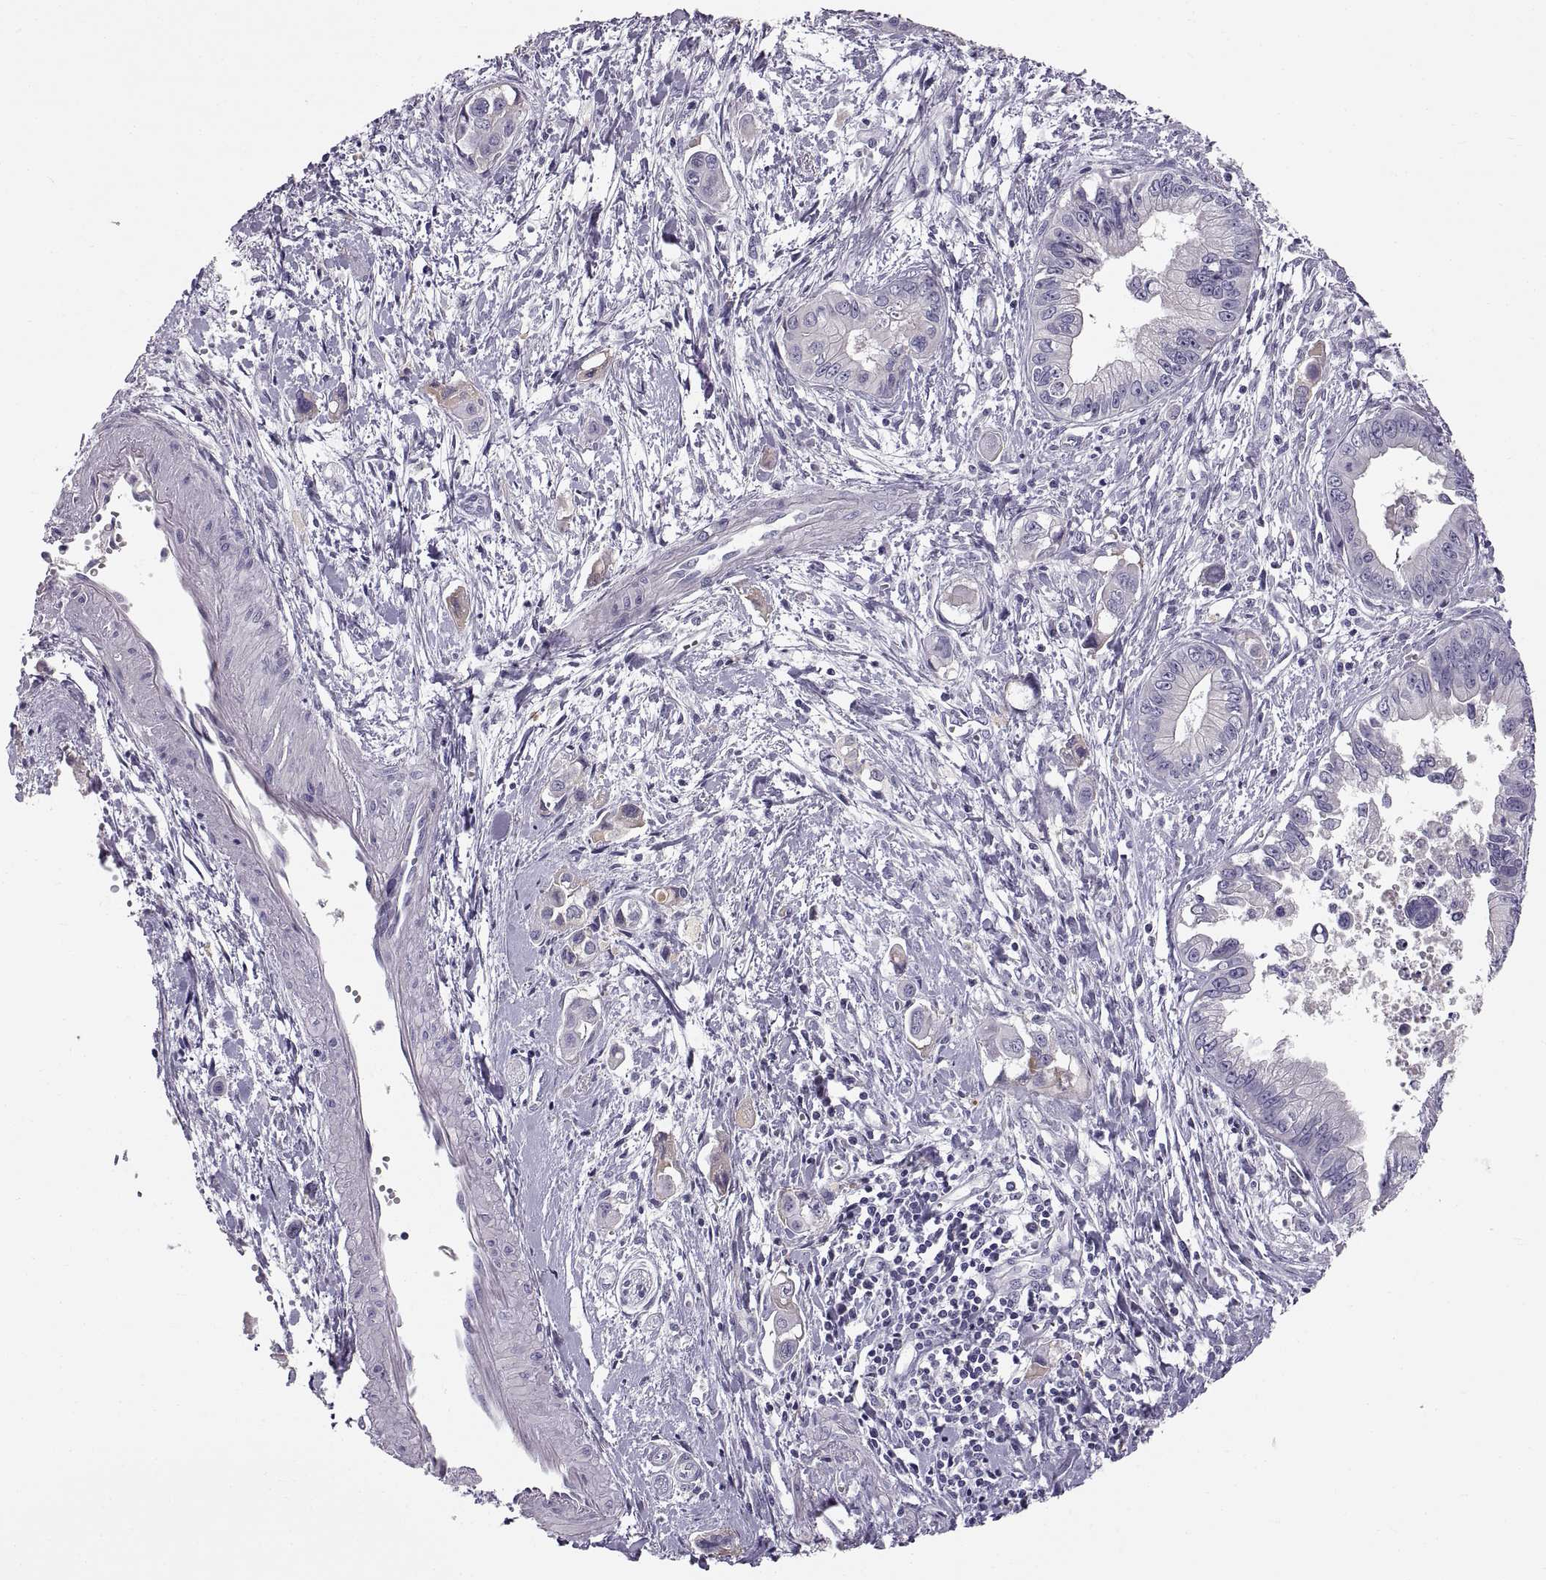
{"staining": {"intensity": "negative", "quantity": "none", "location": "none"}, "tissue": "pancreatic cancer", "cell_type": "Tumor cells", "image_type": "cancer", "snomed": [{"axis": "morphology", "description": "Adenocarcinoma, NOS"}, {"axis": "topography", "description": "Pancreas"}], "caption": "The immunohistochemistry (IHC) histopathology image has no significant expression in tumor cells of pancreatic cancer tissue.", "gene": "ADAM32", "patient": {"sex": "male", "age": 60}}